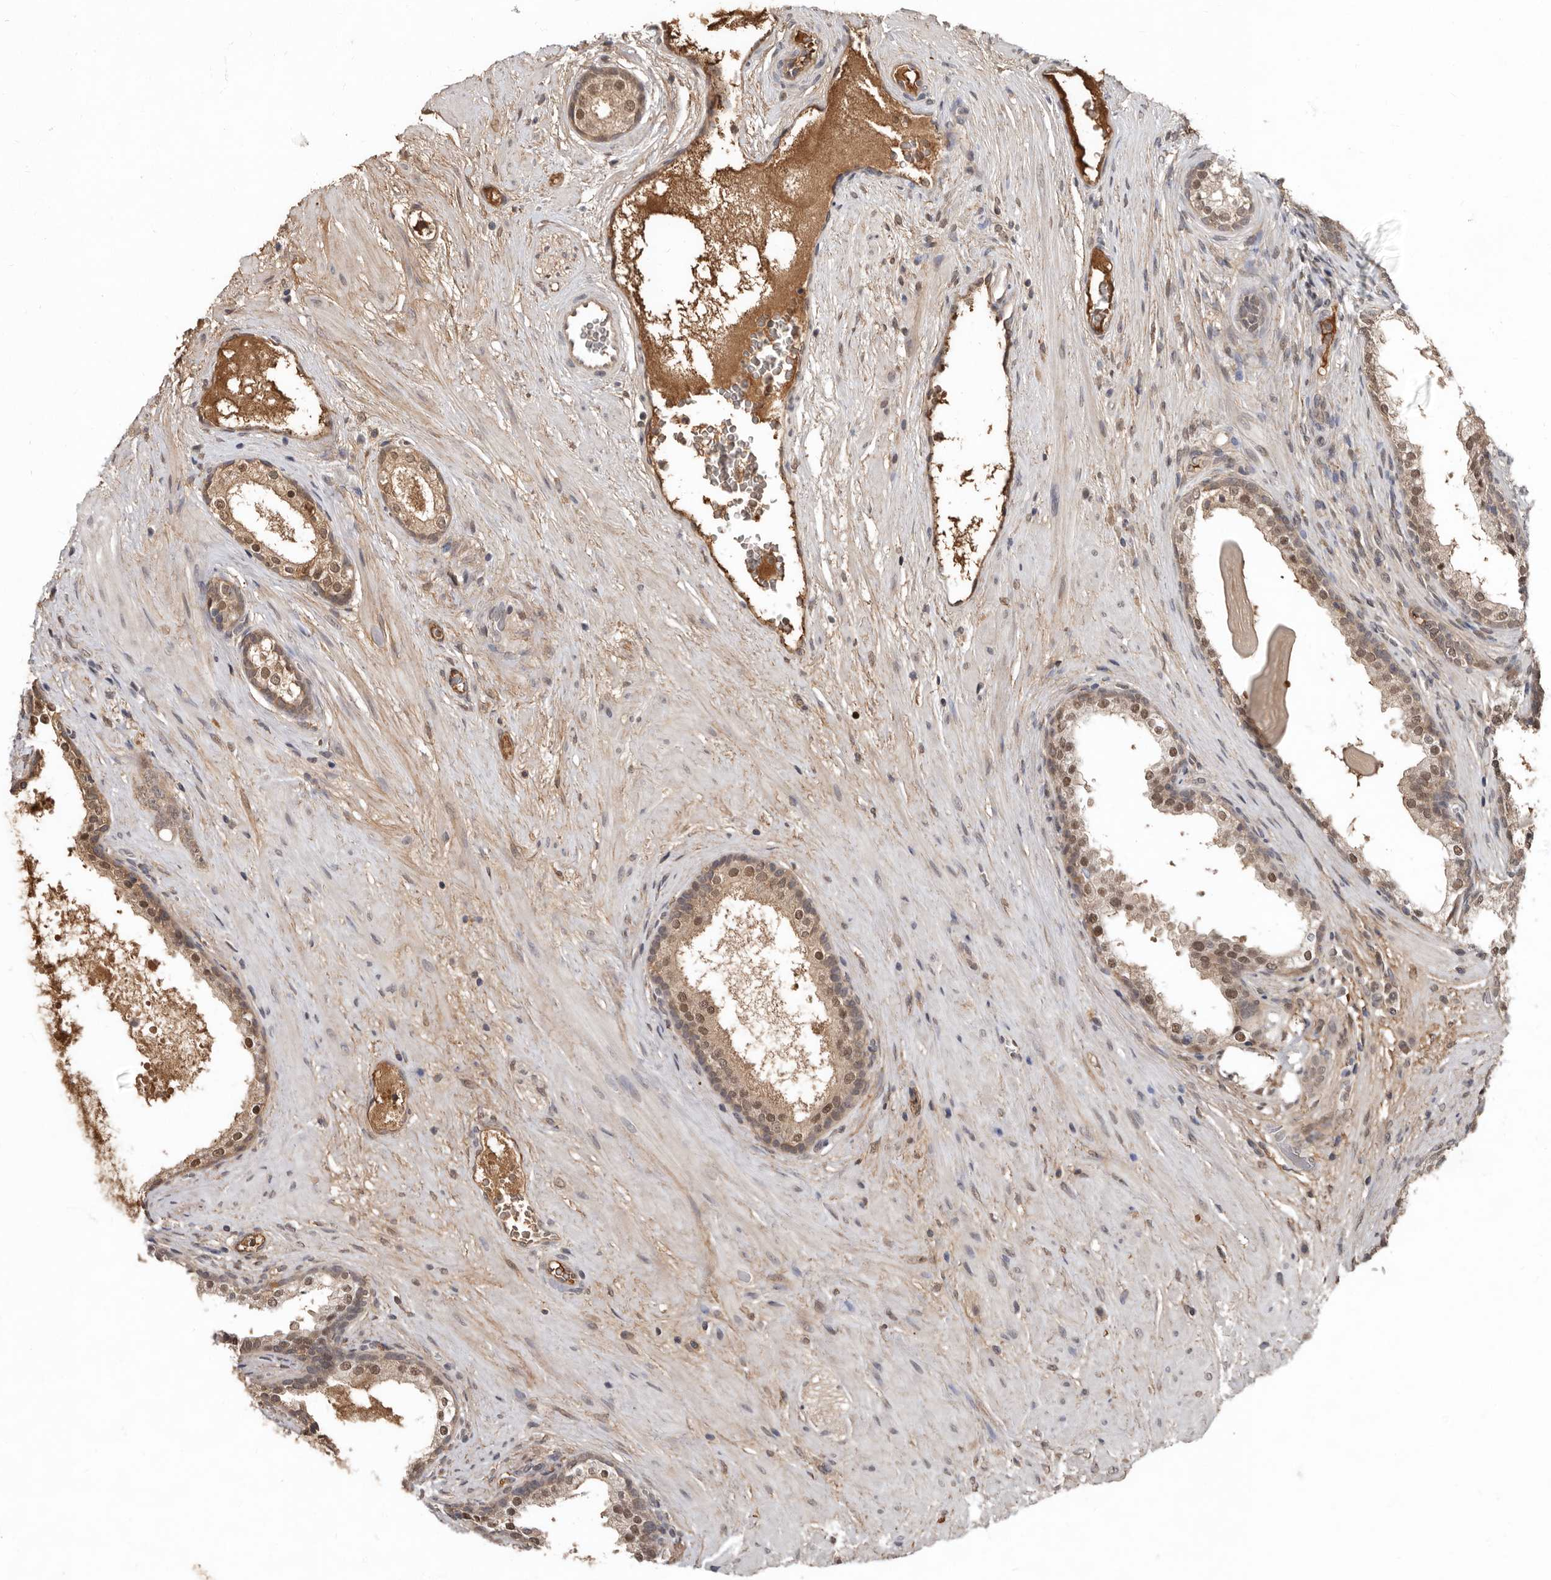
{"staining": {"intensity": "moderate", "quantity": ">75%", "location": "cytoplasmic/membranous,nuclear"}, "tissue": "prostate cancer", "cell_type": "Tumor cells", "image_type": "cancer", "snomed": [{"axis": "morphology", "description": "Adenocarcinoma, High grade"}, {"axis": "topography", "description": "Prostate"}], "caption": "A brown stain highlights moderate cytoplasmic/membranous and nuclear positivity of a protein in human prostate cancer (adenocarcinoma (high-grade)) tumor cells.", "gene": "LRGUK", "patient": {"sex": "male", "age": 56}}